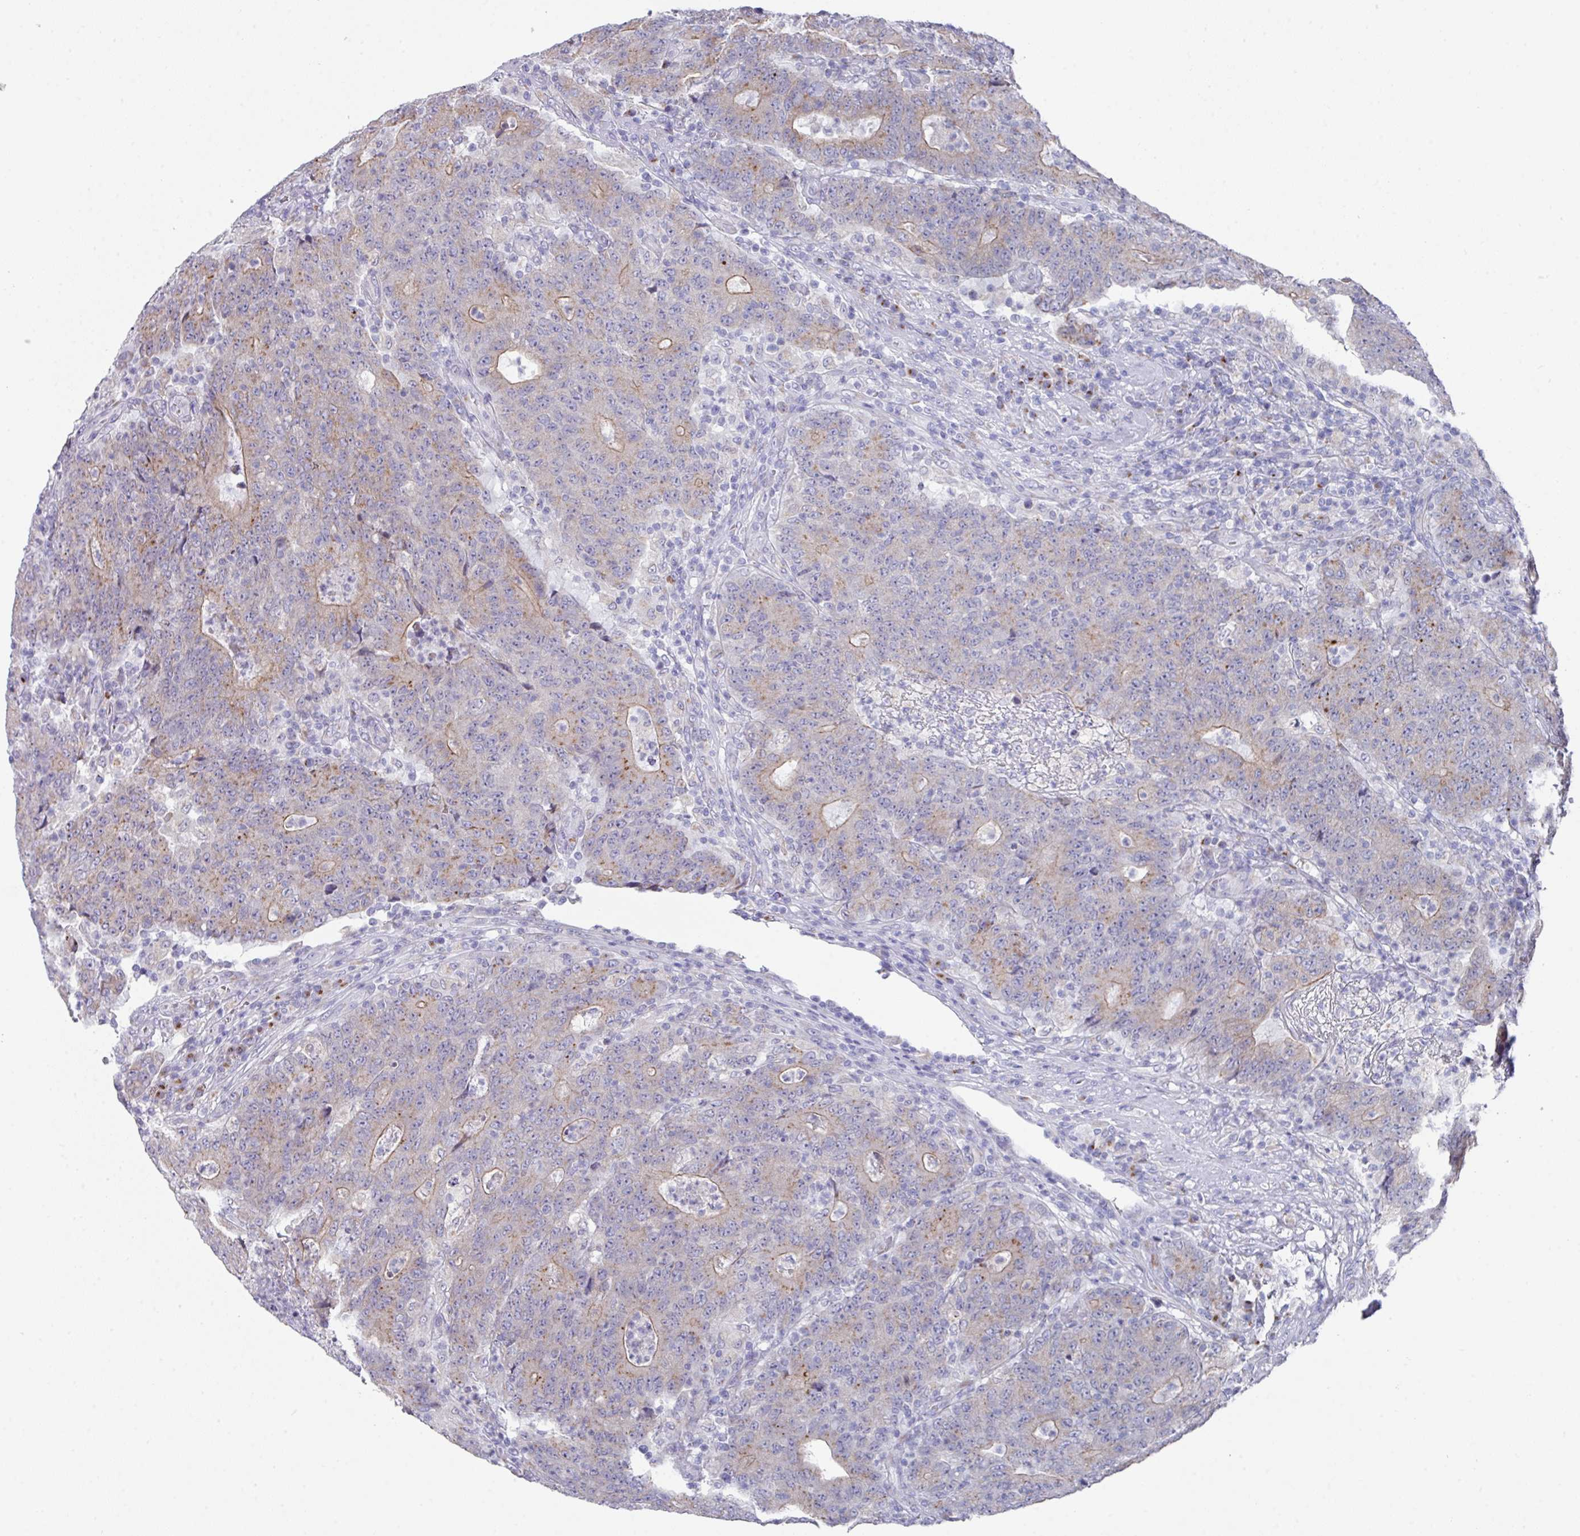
{"staining": {"intensity": "weak", "quantity": "<25%", "location": "cytoplasmic/membranous"}, "tissue": "colorectal cancer", "cell_type": "Tumor cells", "image_type": "cancer", "snomed": [{"axis": "morphology", "description": "Adenocarcinoma, NOS"}, {"axis": "topography", "description": "Colon"}], "caption": "A high-resolution histopathology image shows immunohistochemistry staining of colorectal cancer, which displays no significant staining in tumor cells.", "gene": "VKORC1L1", "patient": {"sex": "female", "age": 75}}